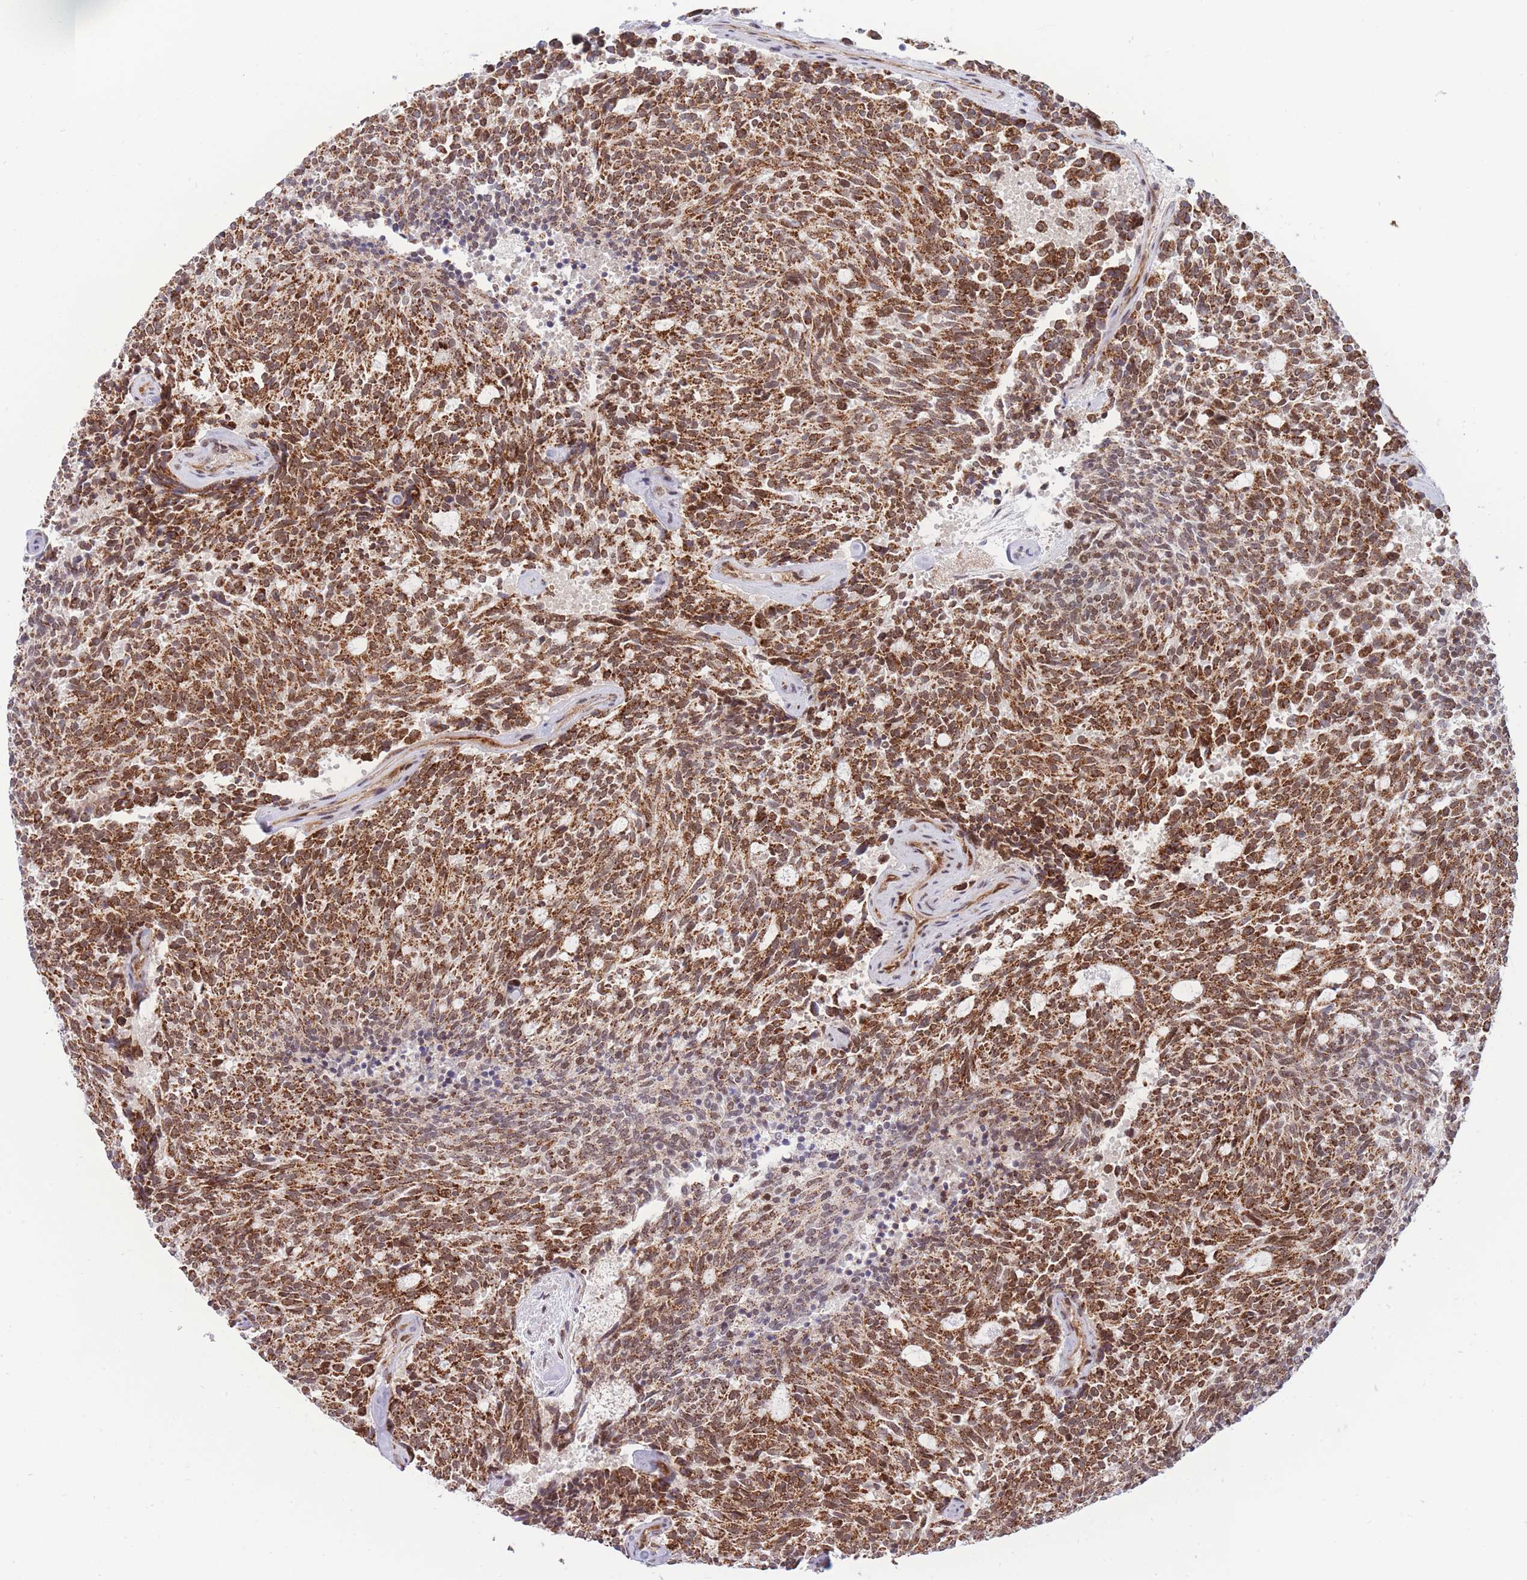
{"staining": {"intensity": "strong", "quantity": ">75%", "location": "cytoplasmic/membranous"}, "tissue": "carcinoid", "cell_type": "Tumor cells", "image_type": "cancer", "snomed": [{"axis": "morphology", "description": "Carcinoid, malignant, NOS"}, {"axis": "topography", "description": "Pancreas"}], "caption": "Strong cytoplasmic/membranous positivity is appreciated in about >75% of tumor cells in malignant carcinoid.", "gene": "BOD1L1", "patient": {"sex": "female", "age": 54}}